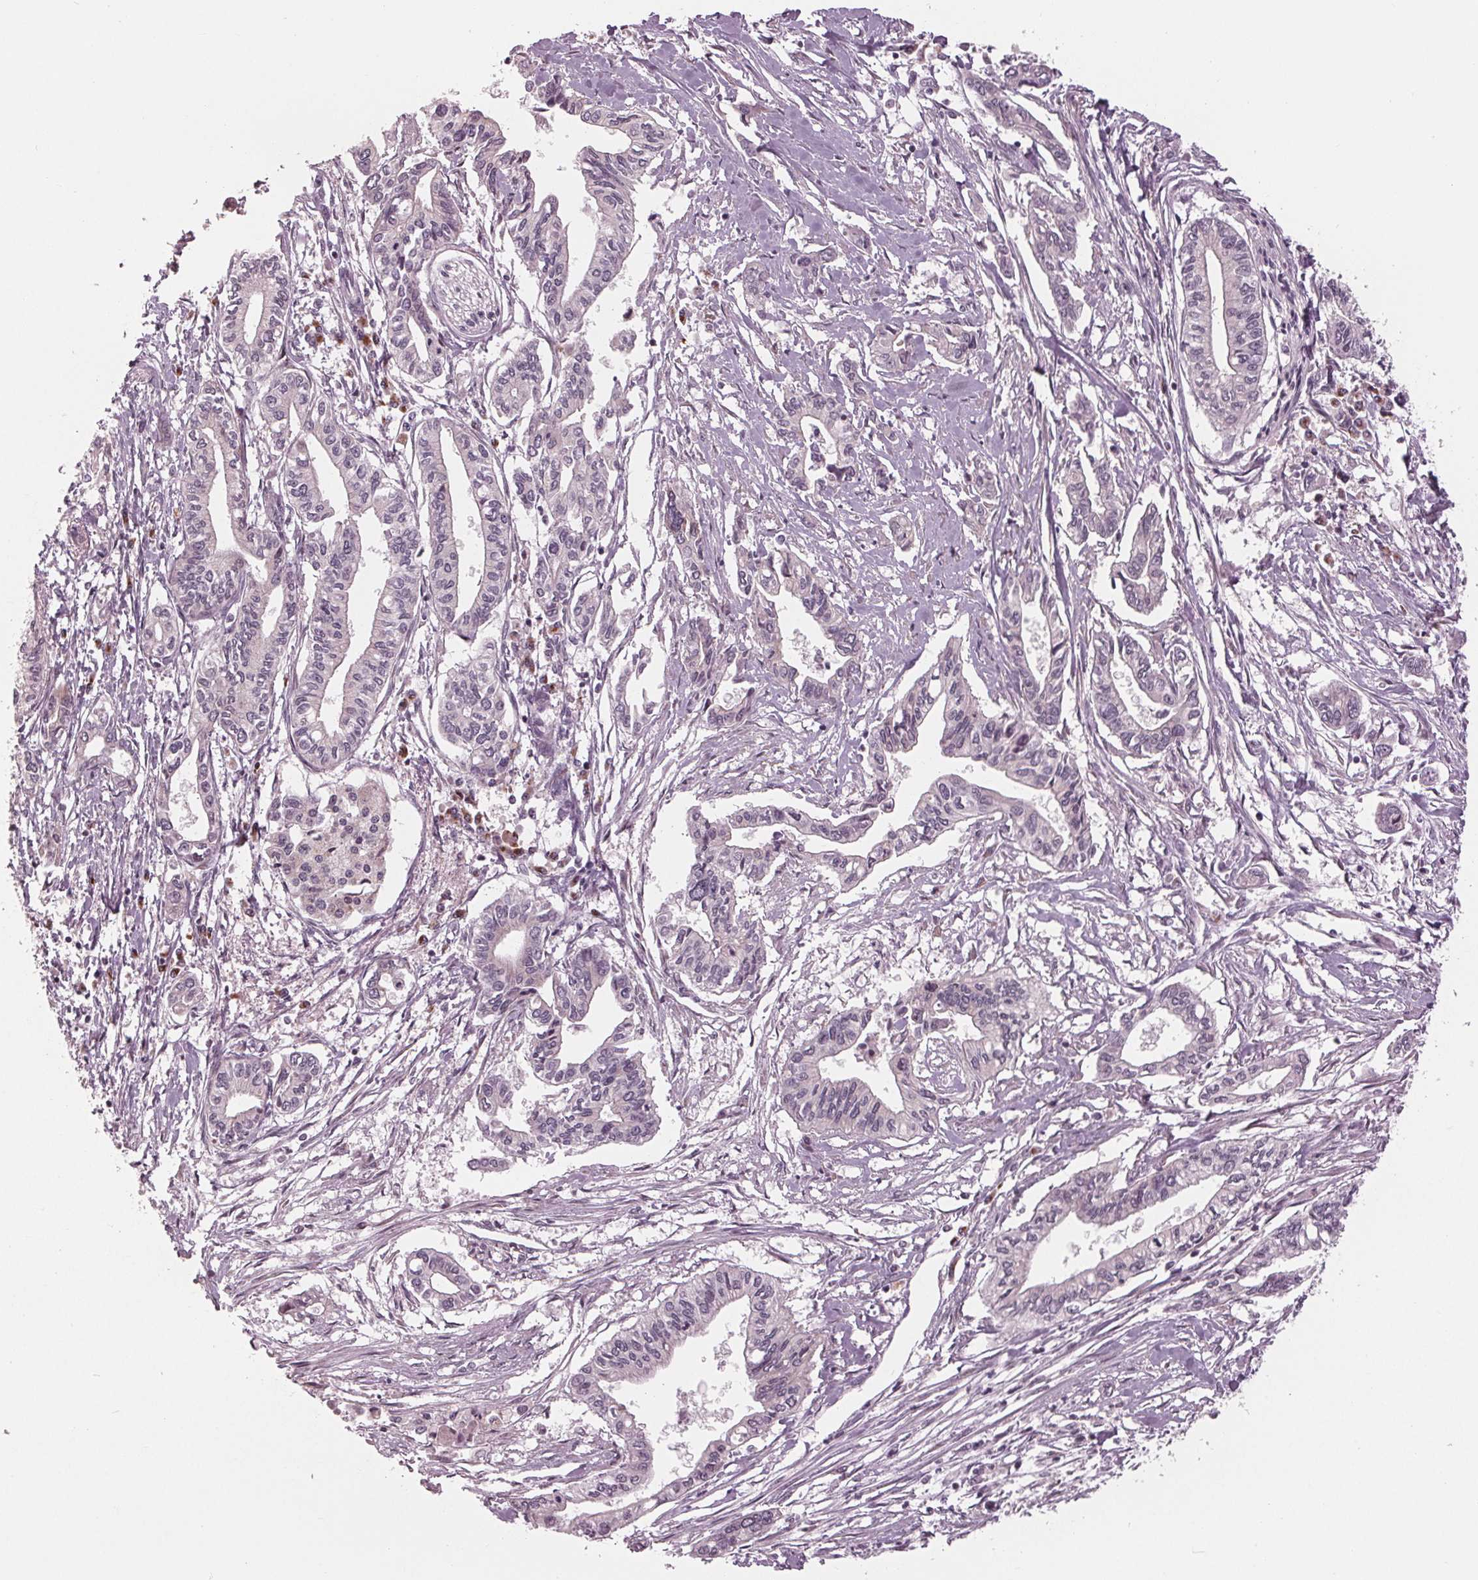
{"staining": {"intensity": "negative", "quantity": "none", "location": "none"}, "tissue": "pancreatic cancer", "cell_type": "Tumor cells", "image_type": "cancer", "snomed": [{"axis": "morphology", "description": "Adenocarcinoma, NOS"}, {"axis": "topography", "description": "Pancreas"}], "caption": "Tumor cells show no significant protein staining in pancreatic adenocarcinoma.", "gene": "SLX4", "patient": {"sex": "male", "age": 60}}